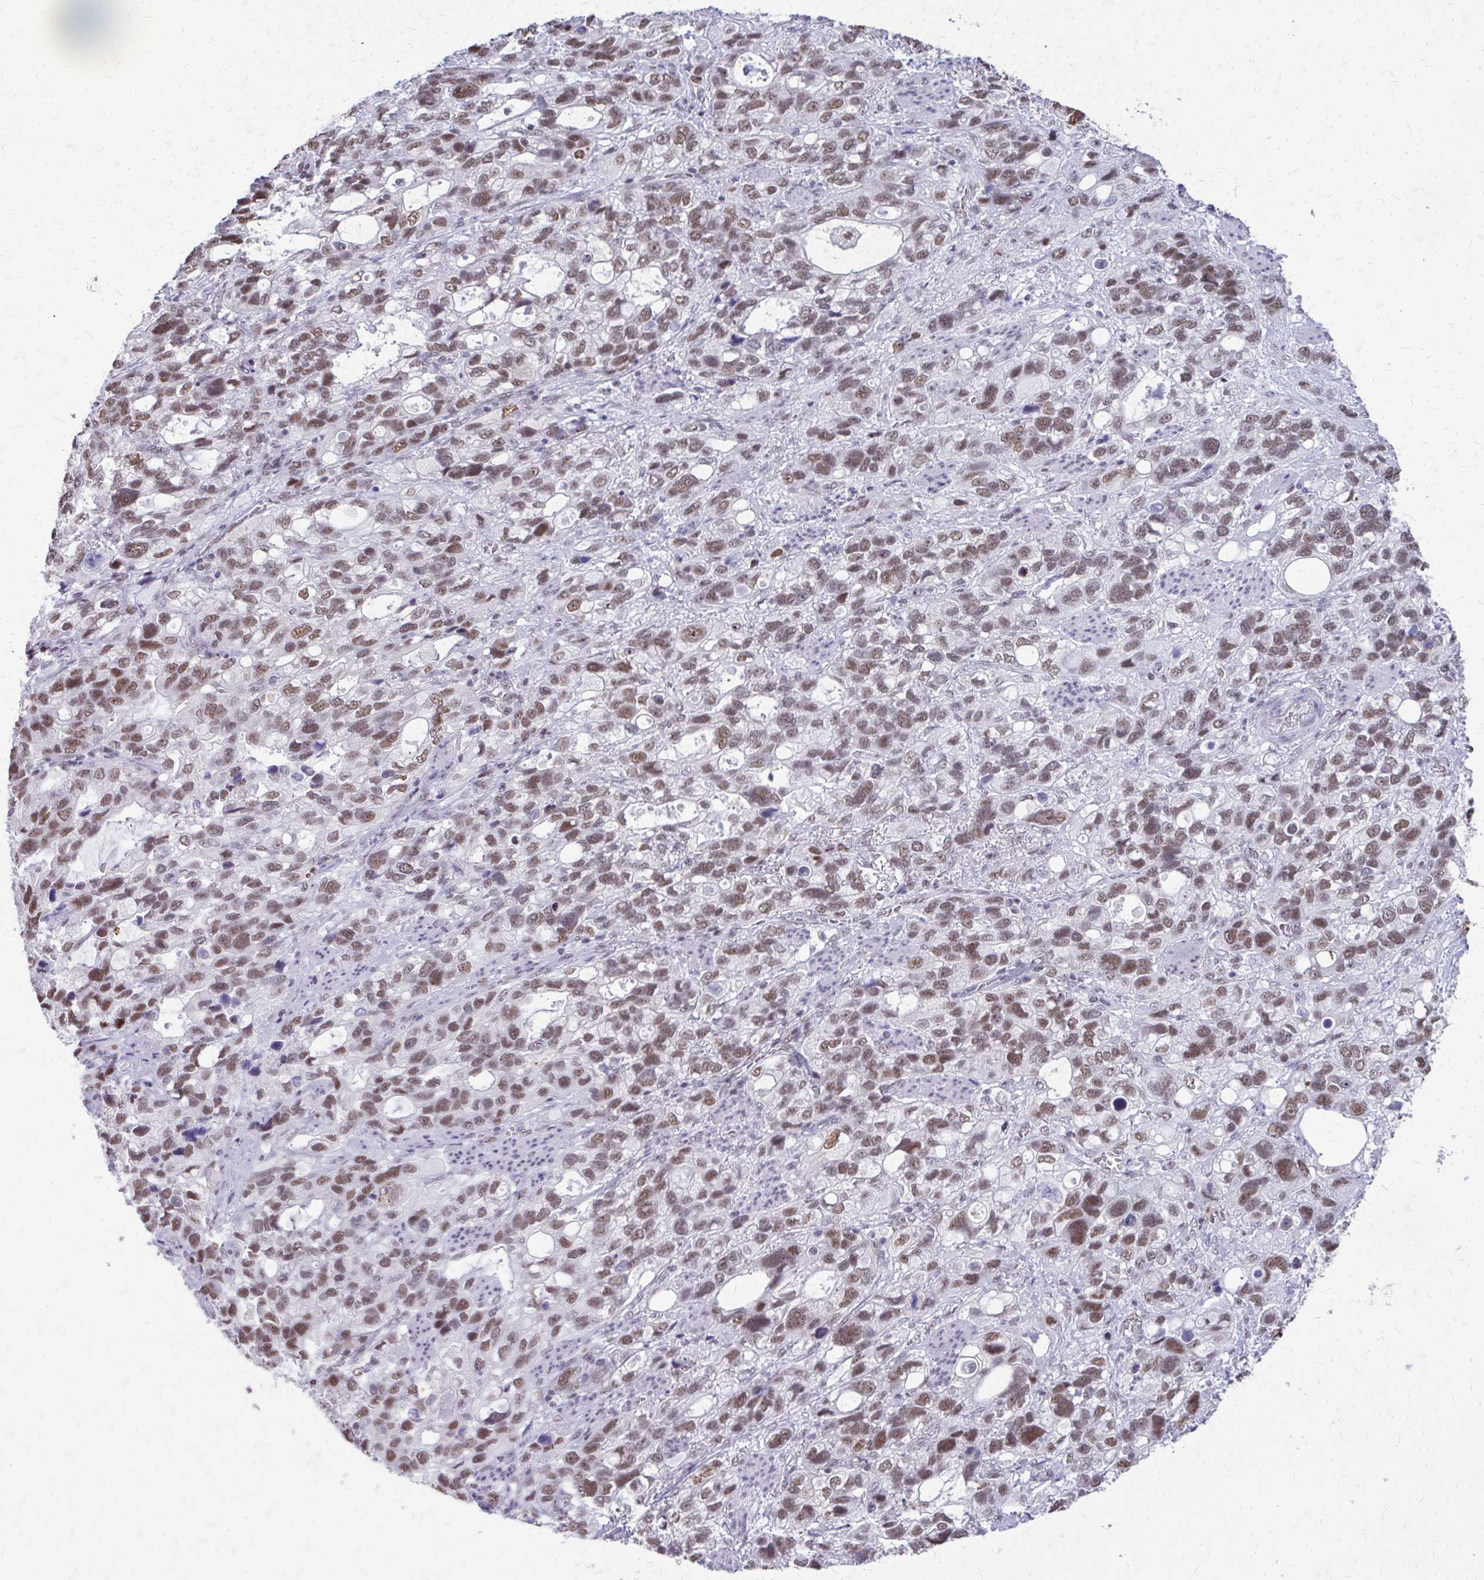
{"staining": {"intensity": "moderate", "quantity": ">75%", "location": "nuclear"}, "tissue": "stomach cancer", "cell_type": "Tumor cells", "image_type": "cancer", "snomed": [{"axis": "morphology", "description": "Adenocarcinoma, NOS"}, {"axis": "topography", "description": "Stomach, upper"}], "caption": "Adenocarcinoma (stomach) was stained to show a protein in brown. There is medium levels of moderate nuclear positivity in approximately >75% of tumor cells.", "gene": "SS18", "patient": {"sex": "female", "age": 81}}